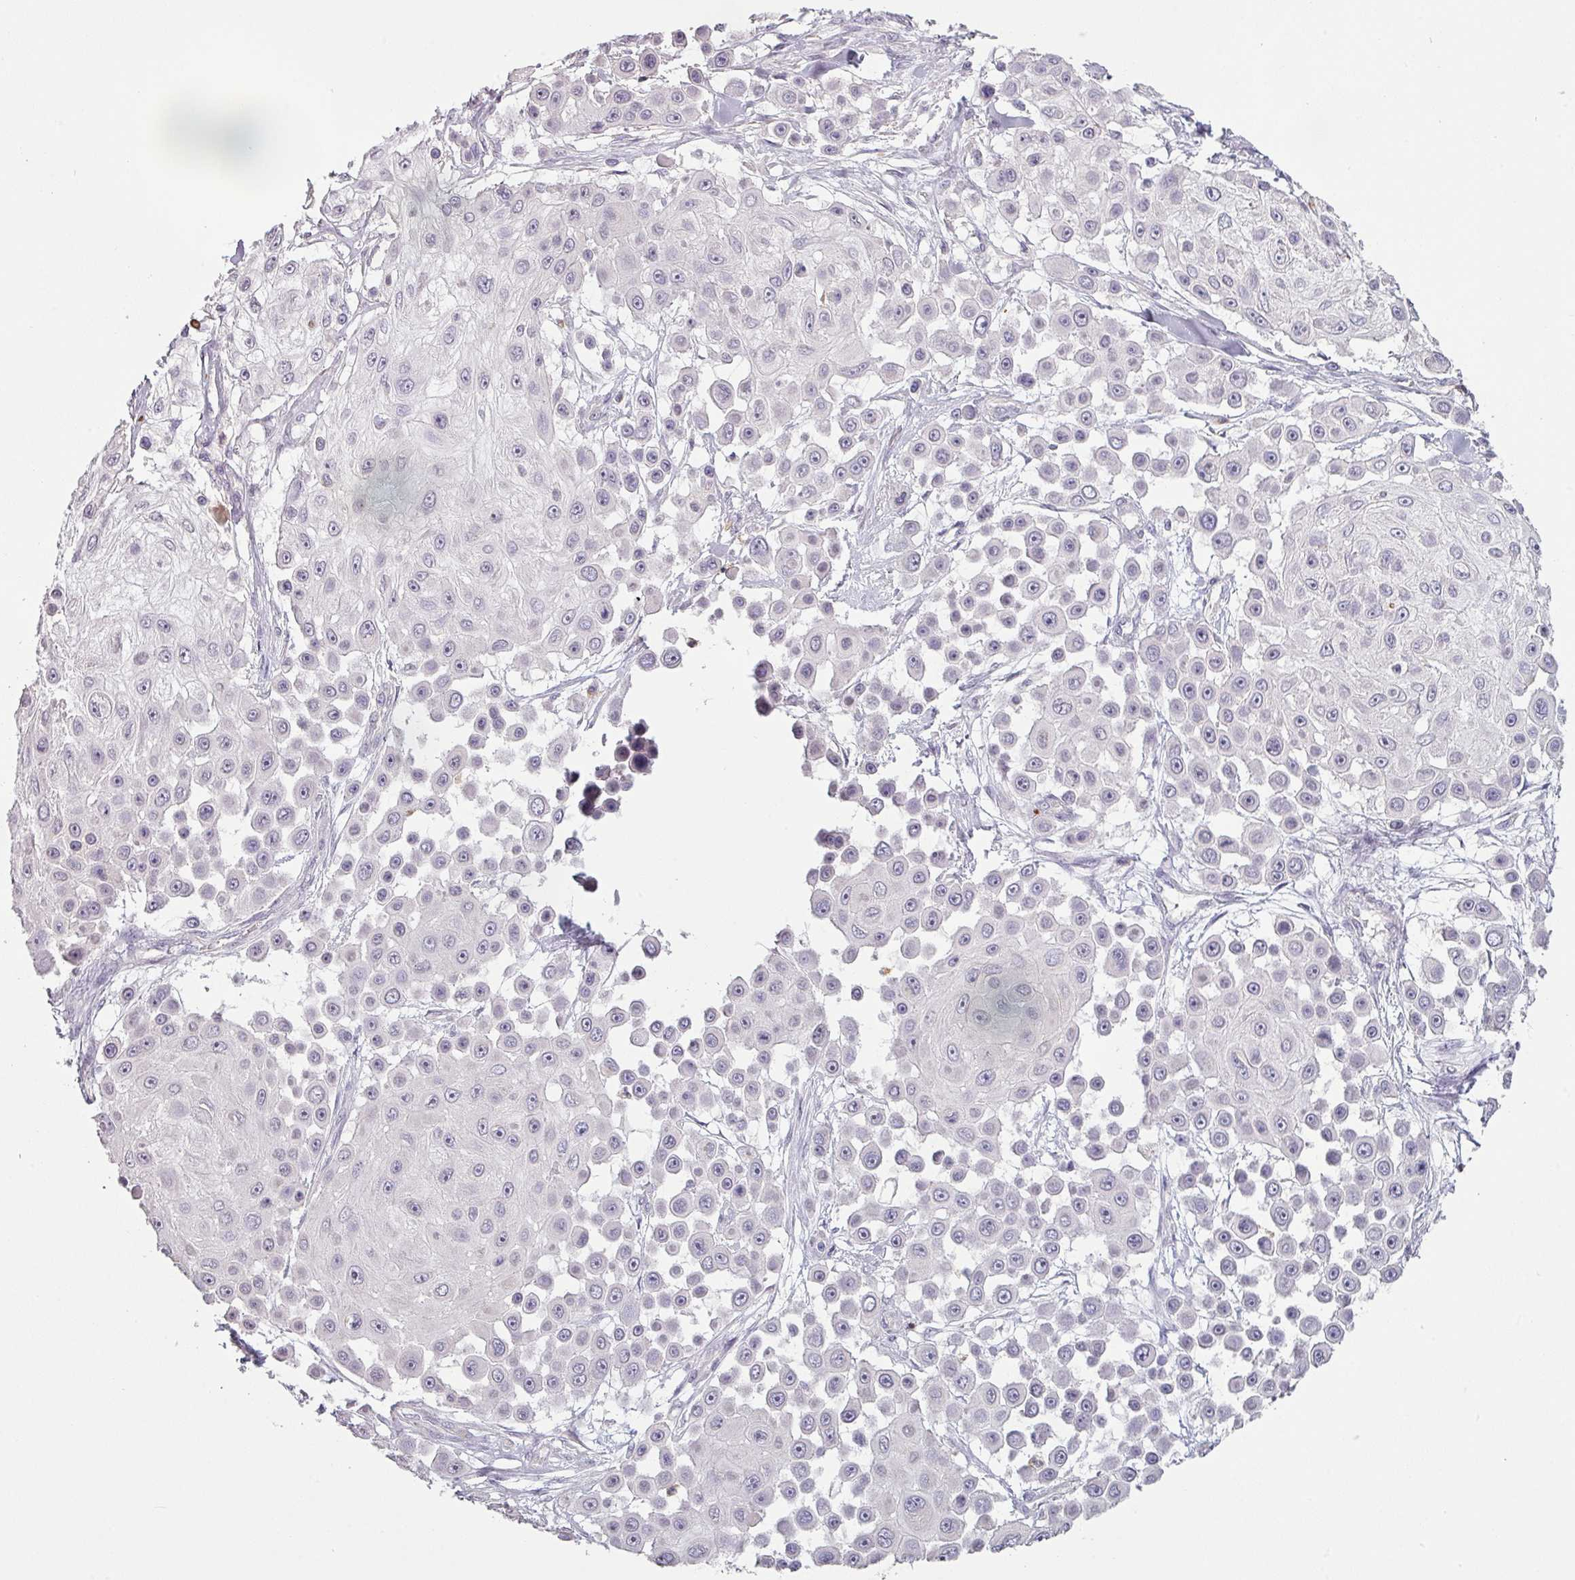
{"staining": {"intensity": "negative", "quantity": "none", "location": "none"}, "tissue": "skin cancer", "cell_type": "Tumor cells", "image_type": "cancer", "snomed": [{"axis": "morphology", "description": "Squamous cell carcinoma, NOS"}, {"axis": "topography", "description": "Skin"}], "caption": "An immunohistochemistry photomicrograph of skin squamous cell carcinoma is shown. There is no staining in tumor cells of skin squamous cell carcinoma.", "gene": "MAGEC3", "patient": {"sex": "male", "age": 67}}